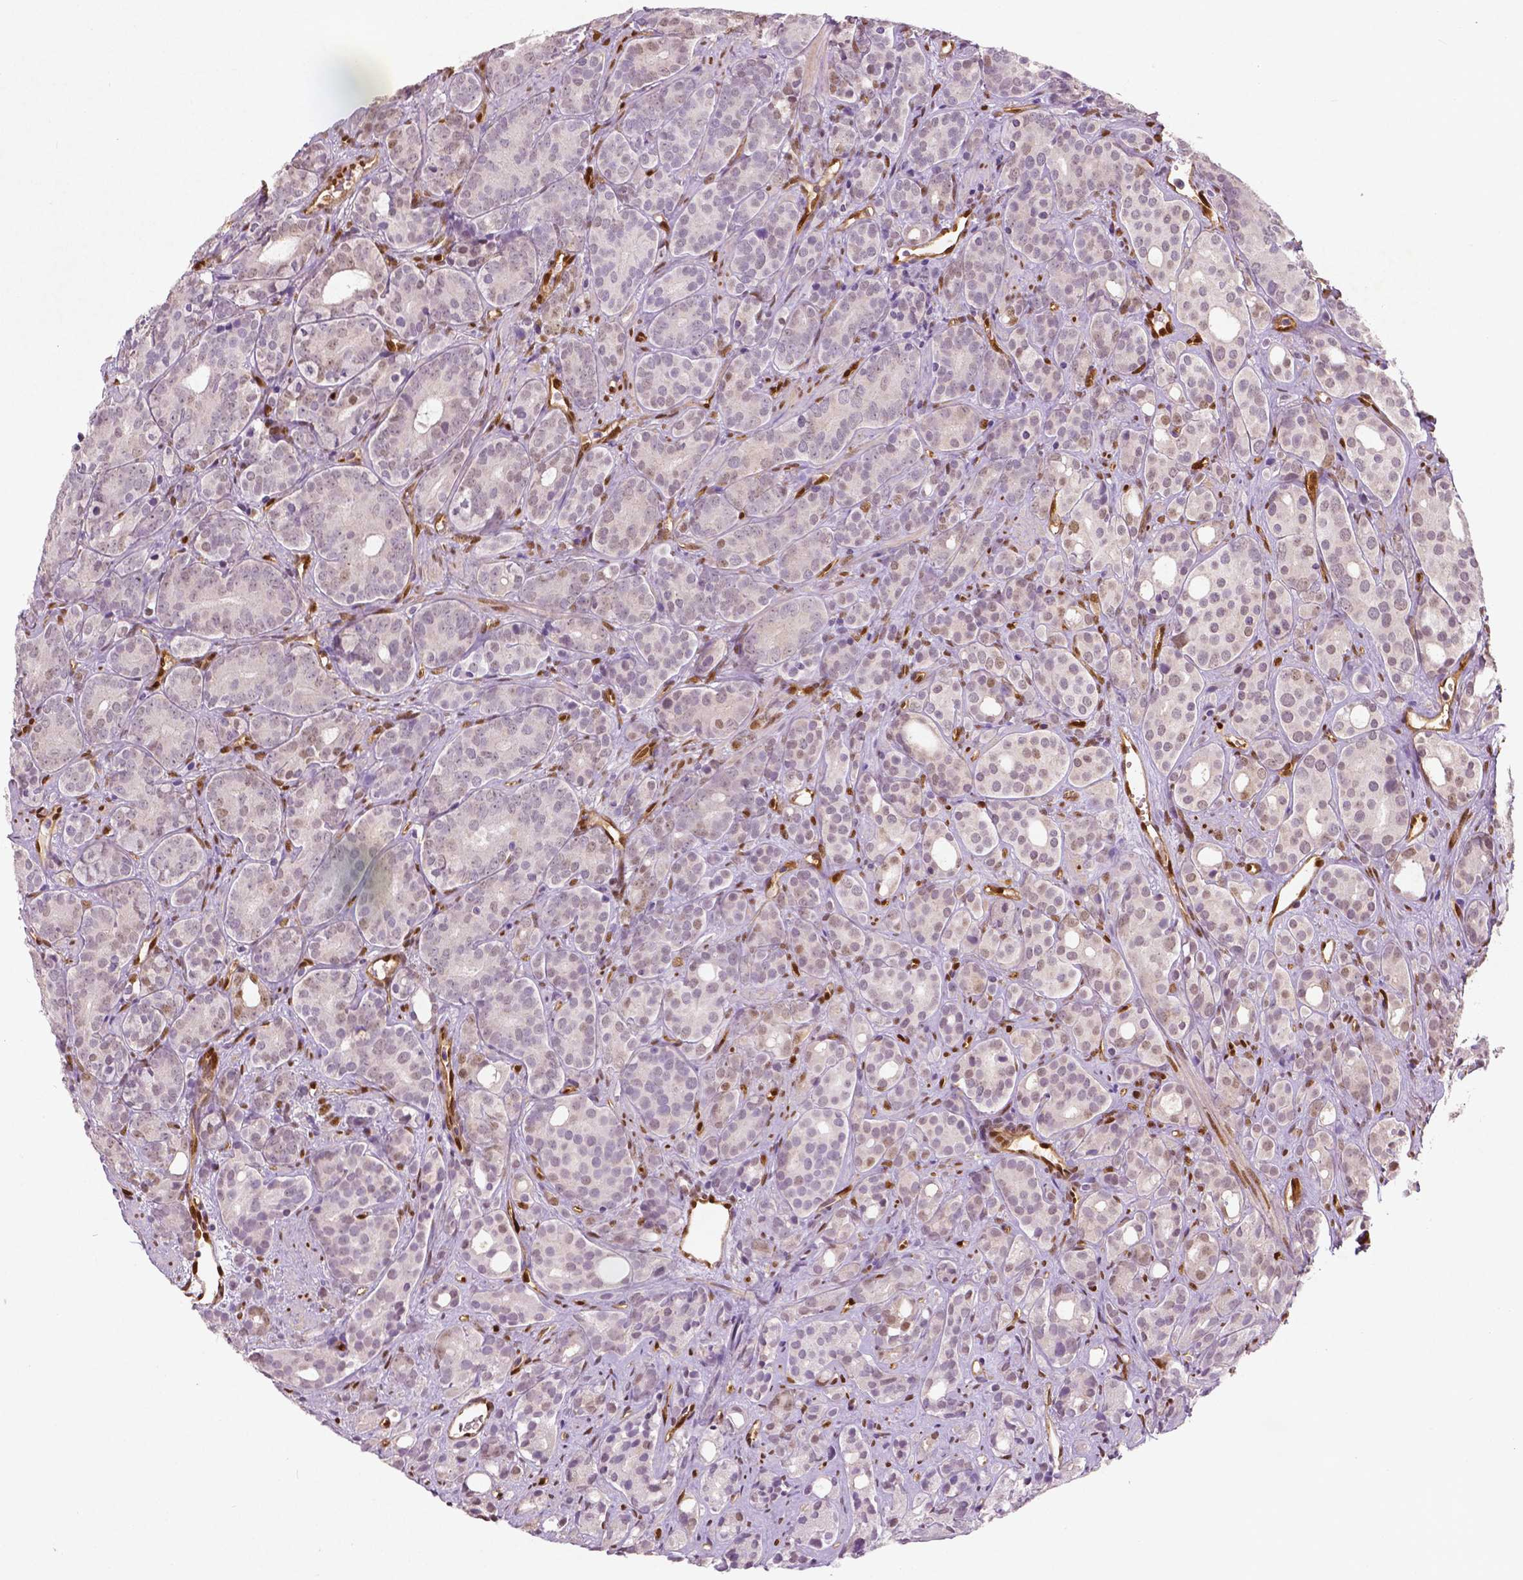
{"staining": {"intensity": "negative", "quantity": "none", "location": "none"}, "tissue": "prostate cancer", "cell_type": "Tumor cells", "image_type": "cancer", "snomed": [{"axis": "morphology", "description": "Adenocarcinoma, High grade"}, {"axis": "topography", "description": "Prostate"}], "caption": "A histopathology image of human prostate cancer (high-grade adenocarcinoma) is negative for staining in tumor cells. (DAB (3,3'-diaminobenzidine) immunohistochemistry with hematoxylin counter stain).", "gene": "WWTR1", "patient": {"sex": "male", "age": 84}}